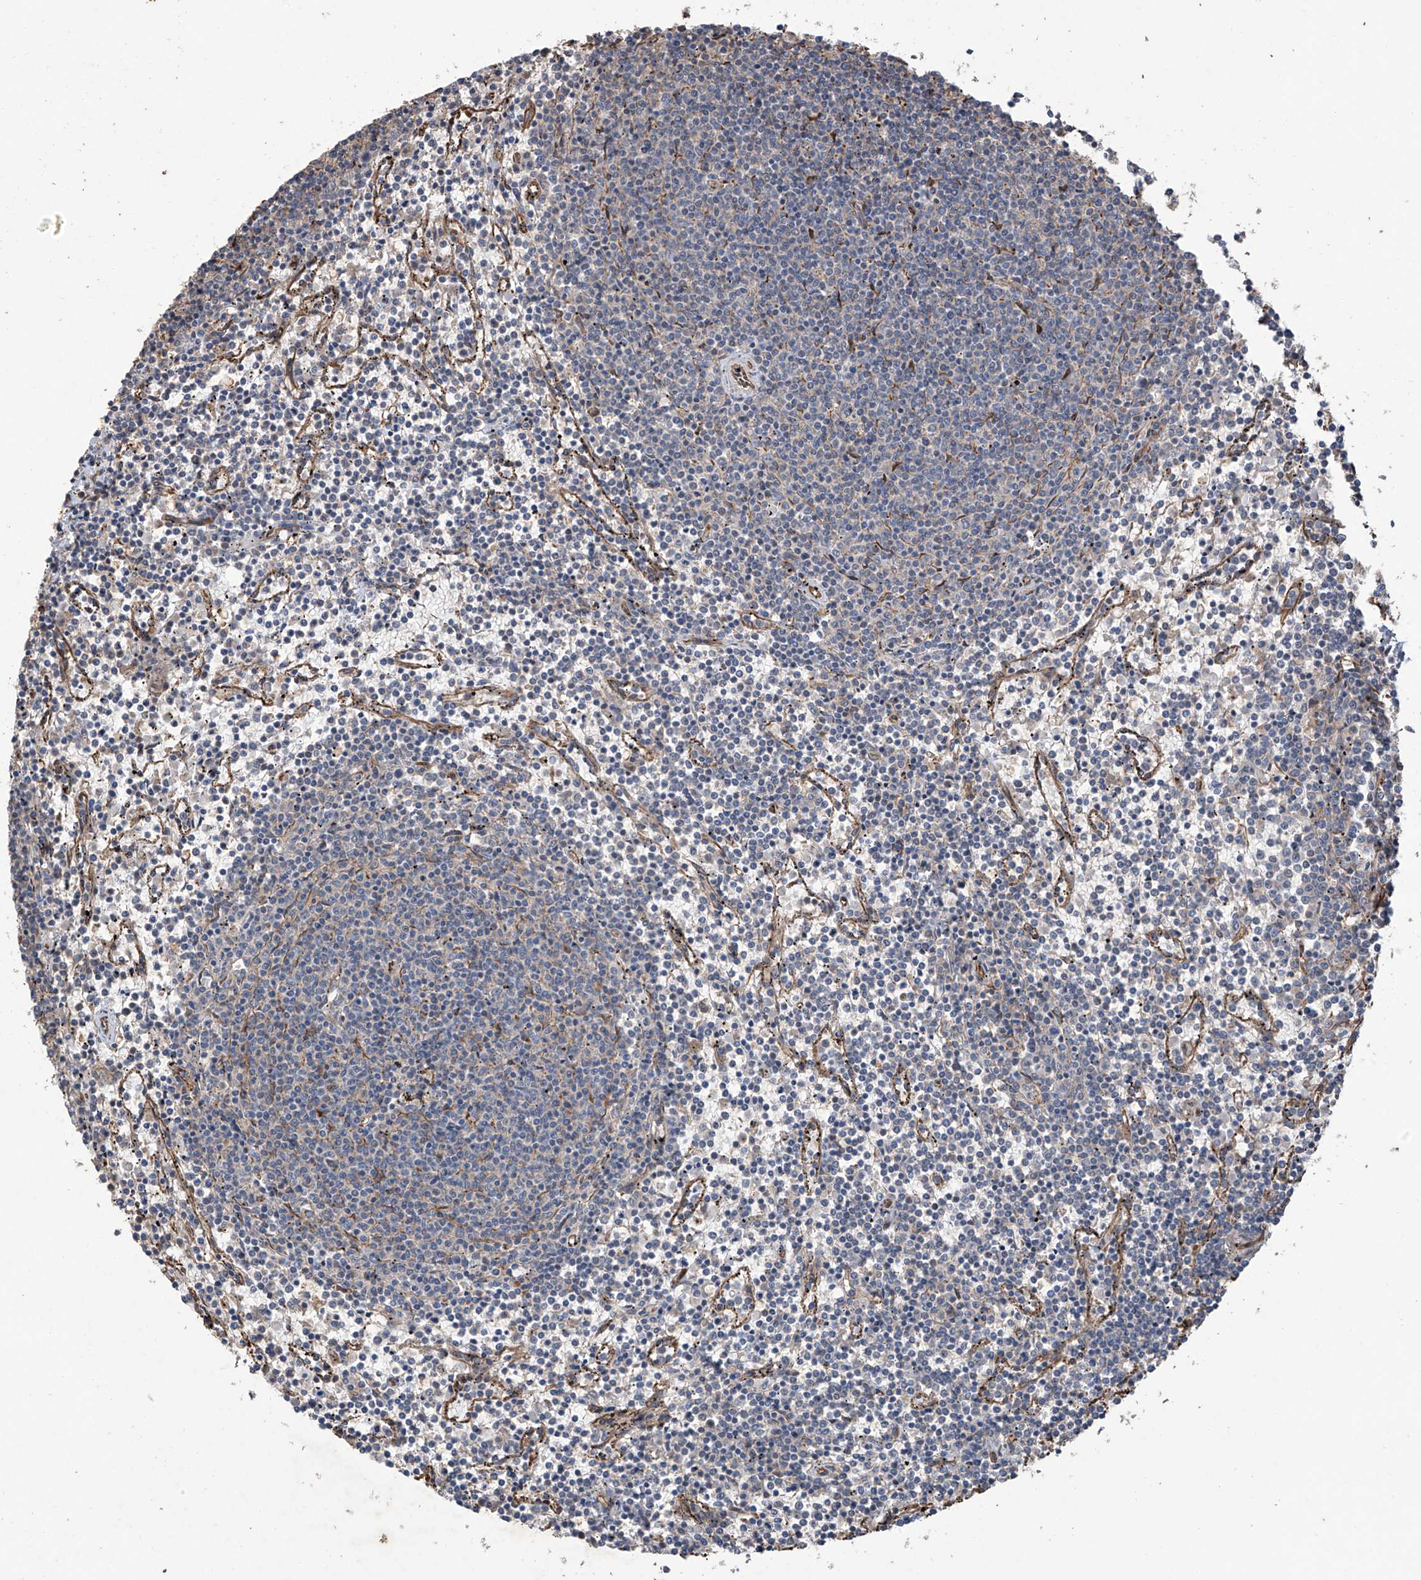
{"staining": {"intensity": "negative", "quantity": "none", "location": "none"}, "tissue": "lymphoma", "cell_type": "Tumor cells", "image_type": "cancer", "snomed": [{"axis": "morphology", "description": "Malignant lymphoma, non-Hodgkin's type, Low grade"}, {"axis": "topography", "description": "Spleen"}], "caption": "Immunohistochemistry of lymphoma displays no expression in tumor cells.", "gene": "AGBL5", "patient": {"sex": "female", "age": 50}}